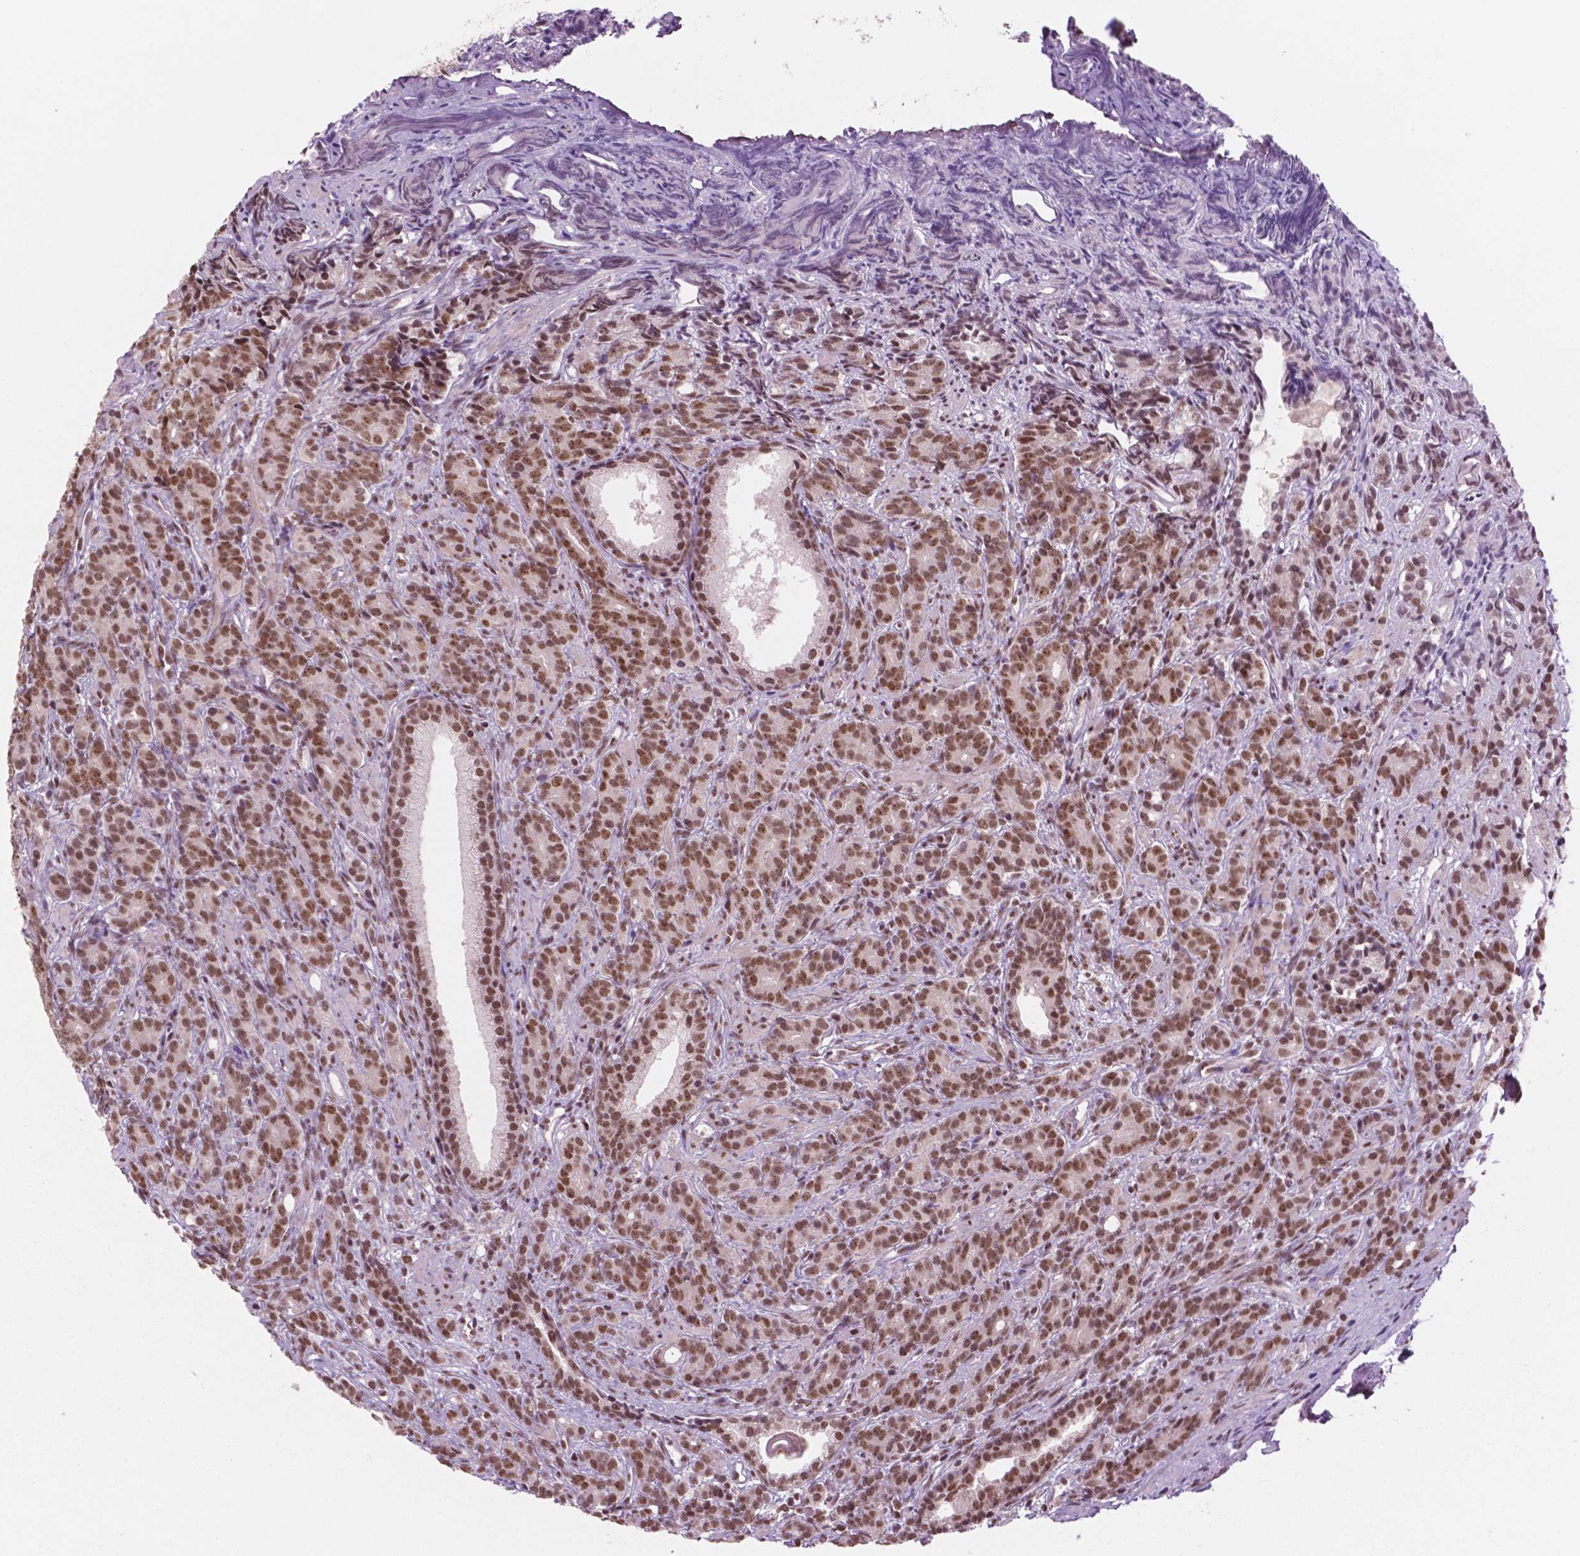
{"staining": {"intensity": "moderate", "quantity": ">75%", "location": "nuclear"}, "tissue": "prostate cancer", "cell_type": "Tumor cells", "image_type": "cancer", "snomed": [{"axis": "morphology", "description": "Adenocarcinoma, High grade"}, {"axis": "topography", "description": "Prostate"}], "caption": "Protein staining of prostate cancer tissue demonstrates moderate nuclear positivity in approximately >75% of tumor cells.", "gene": "POLR2E", "patient": {"sex": "male", "age": 84}}